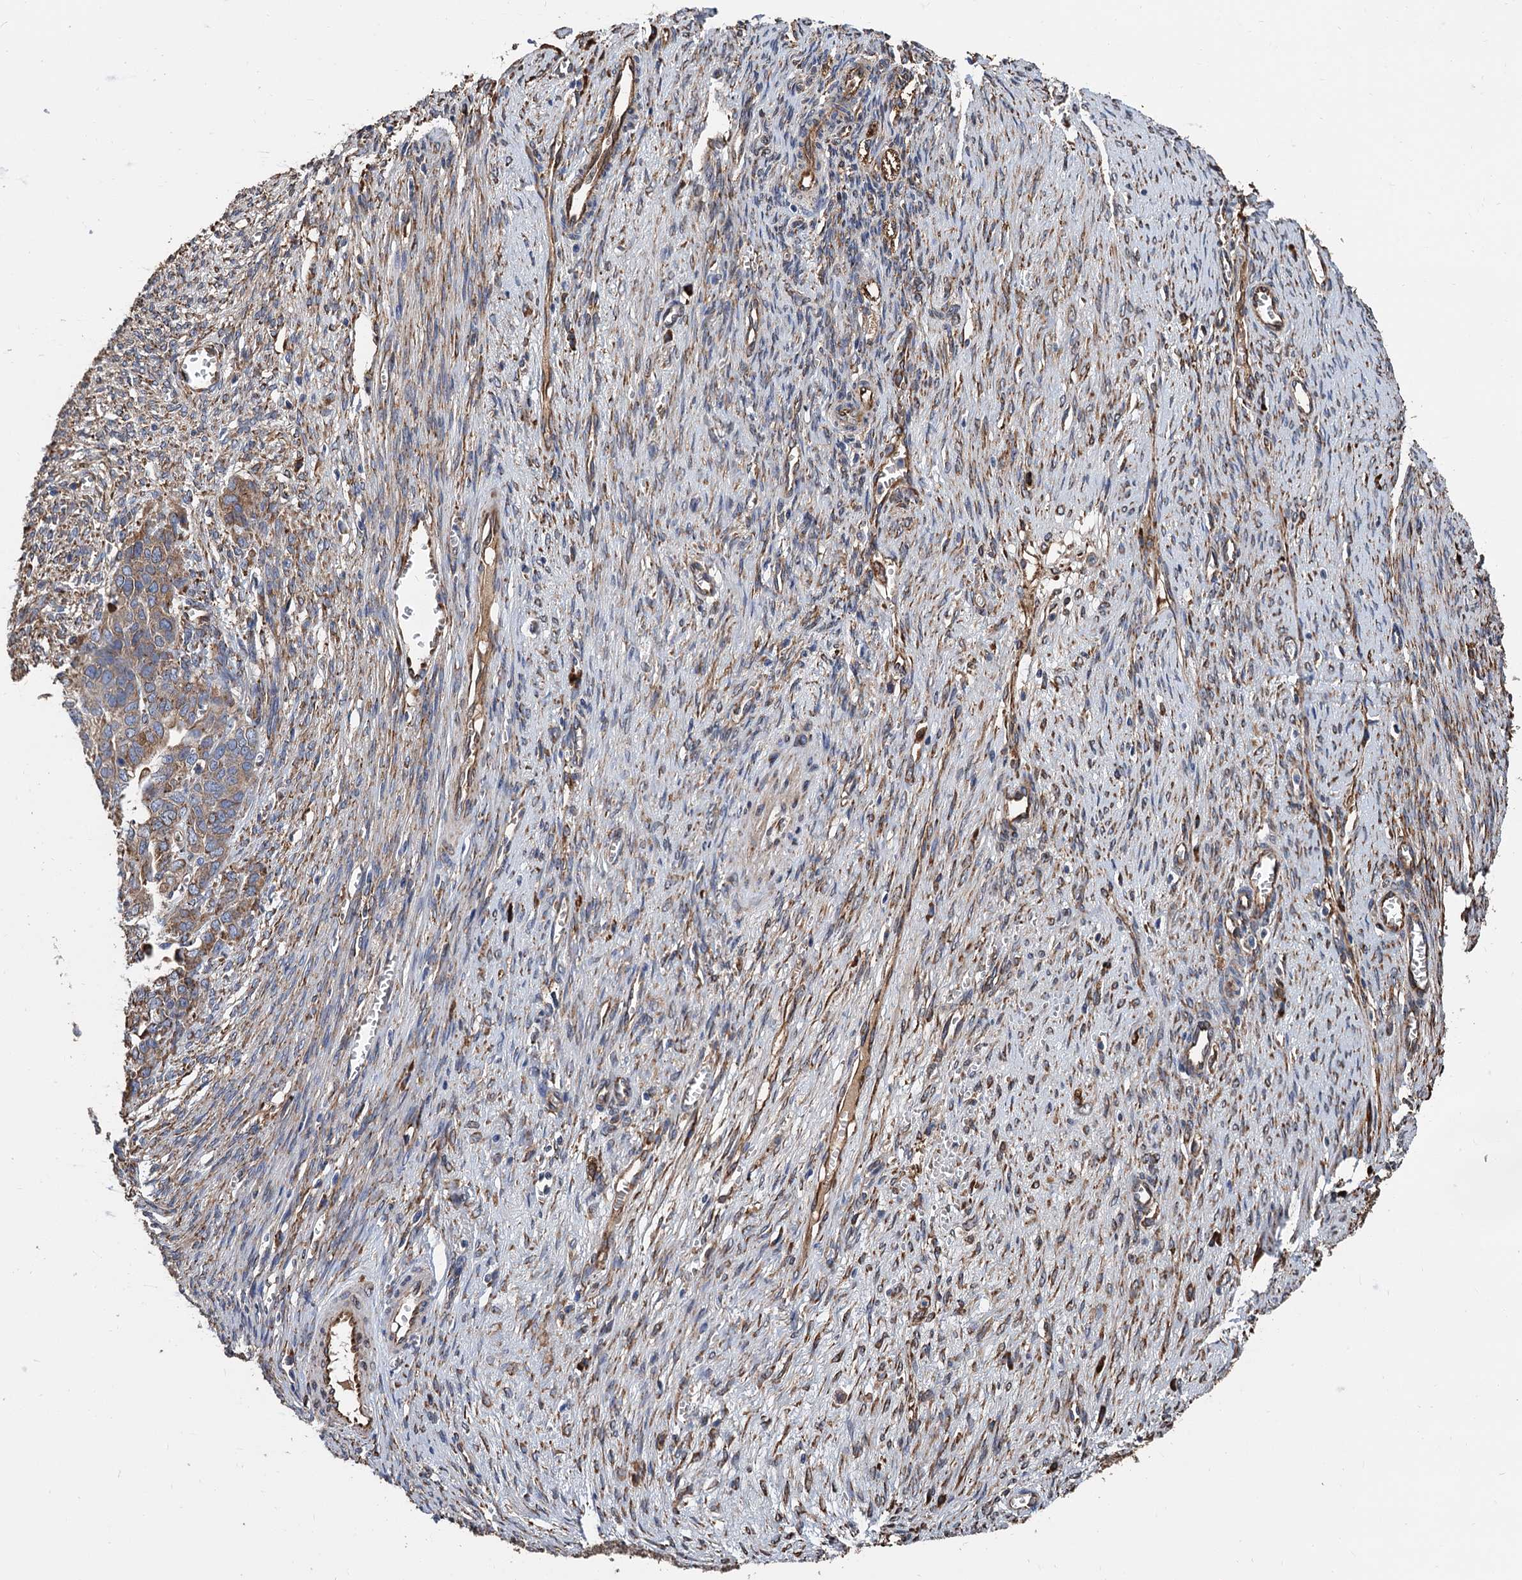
{"staining": {"intensity": "weak", "quantity": ">75%", "location": "cytoplasmic/membranous"}, "tissue": "ovarian cancer", "cell_type": "Tumor cells", "image_type": "cancer", "snomed": [{"axis": "morphology", "description": "Cystadenocarcinoma, serous, NOS"}, {"axis": "topography", "description": "Ovary"}], "caption": "Immunohistochemistry (IHC) staining of serous cystadenocarcinoma (ovarian), which exhibits low levels of weak cytoplasmic/membranous positivity in approximately >75% of tumor cells indicating weak cytoplasmic/membranous protein staining. The staining was performed using DAB (brown) for protein detection and nuclei were counterstained in hematoxylin (blue).", "gene": "CNNM1", "patient": {"sex": "female", "age": 44}}